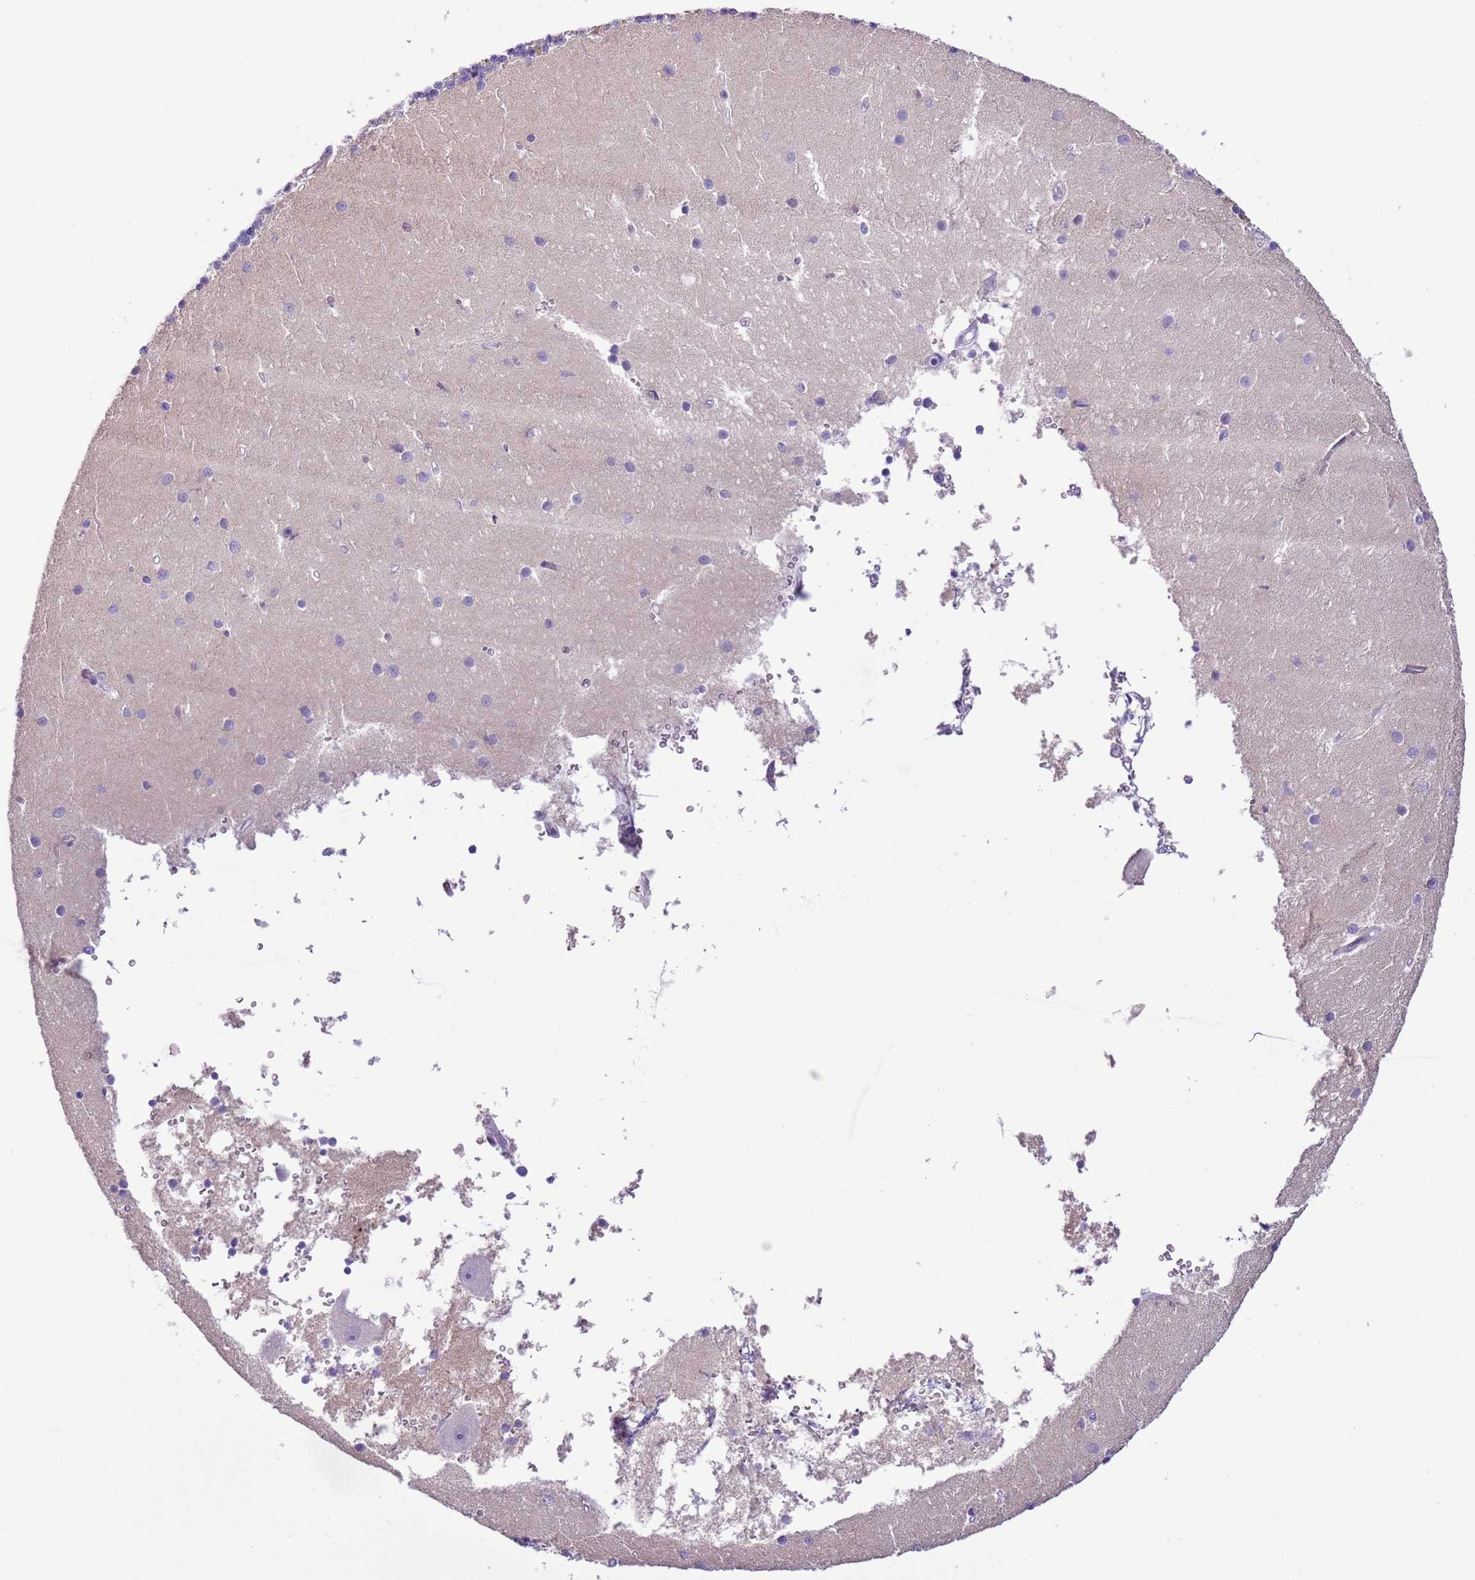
{"staining": {"intensity": "negative", "quantity": "none", "location": "none"}, "tissue": "cerebellum", "cell_type": "Cells in granular layer", "image_type": "normal", "snomed": [{"axis": "morphology", "description": "Normal tissue, NOS"}, {"axis": "topography", "description": "Cerebellum"}], "caption": "This is a image of immunohistochemistry (IHC) staining of unremarkable cerebellum, which shows no expression in cells in granular layer. (DAB IHC visualized using brightfield microscopy, high magnification).", "gene": "SLC7A14", "patient": {"sex": "male", "age": 54}}